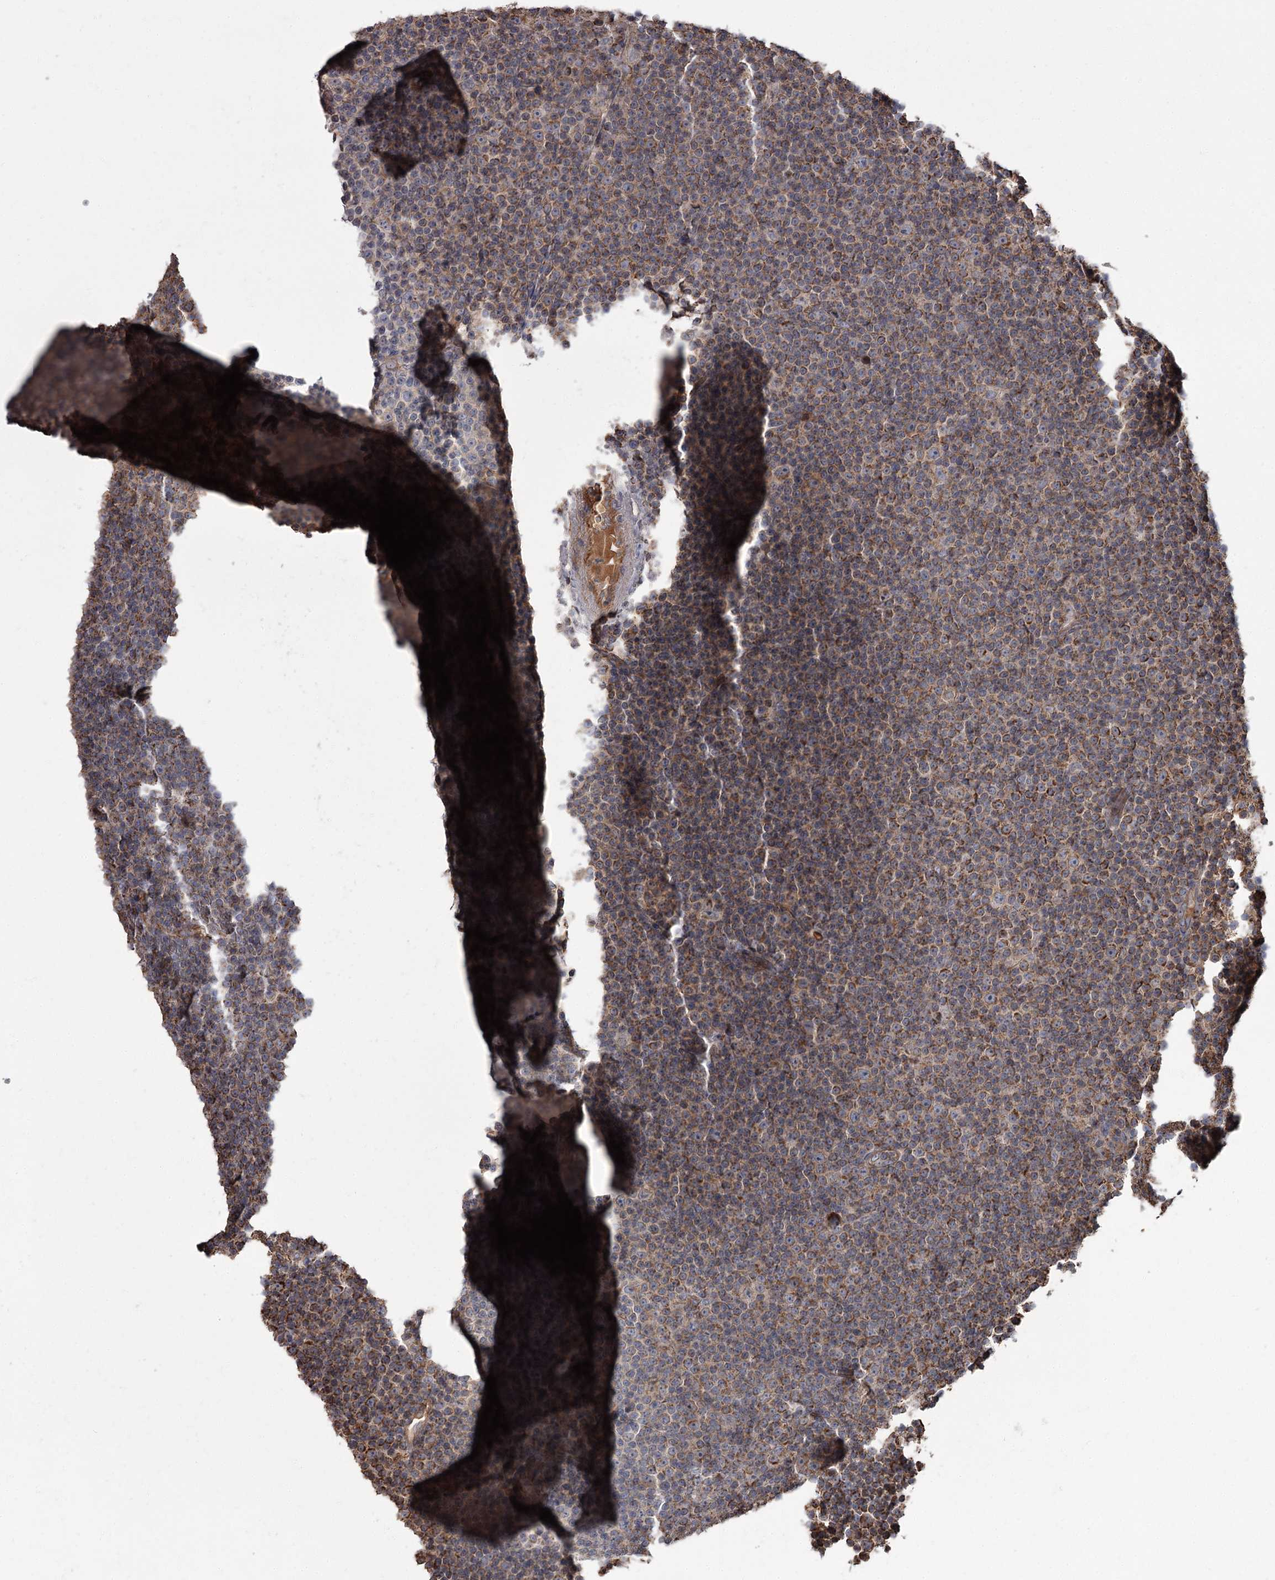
{"staining": {"intensity": "strong", "quantity": ">75%", "location": "cytoplasmic/membranous"}, "tissue": "lymphoma", "cell_type": "Tumor cells", "image_type": "cancer", "snomed": [{"axis": "morphology", "description": "Malignant lymphoma, non-Hodgkin's type, Low grade"}, {"axis": "topography", "description": "Lymph node"}], "caption": "Lymphoma tissue displays strong cytoplasmic/membranous expression in approximately >75% of tumor cells", "gene": "THAP9", "patient": {"sex": "female", "age": 67}}